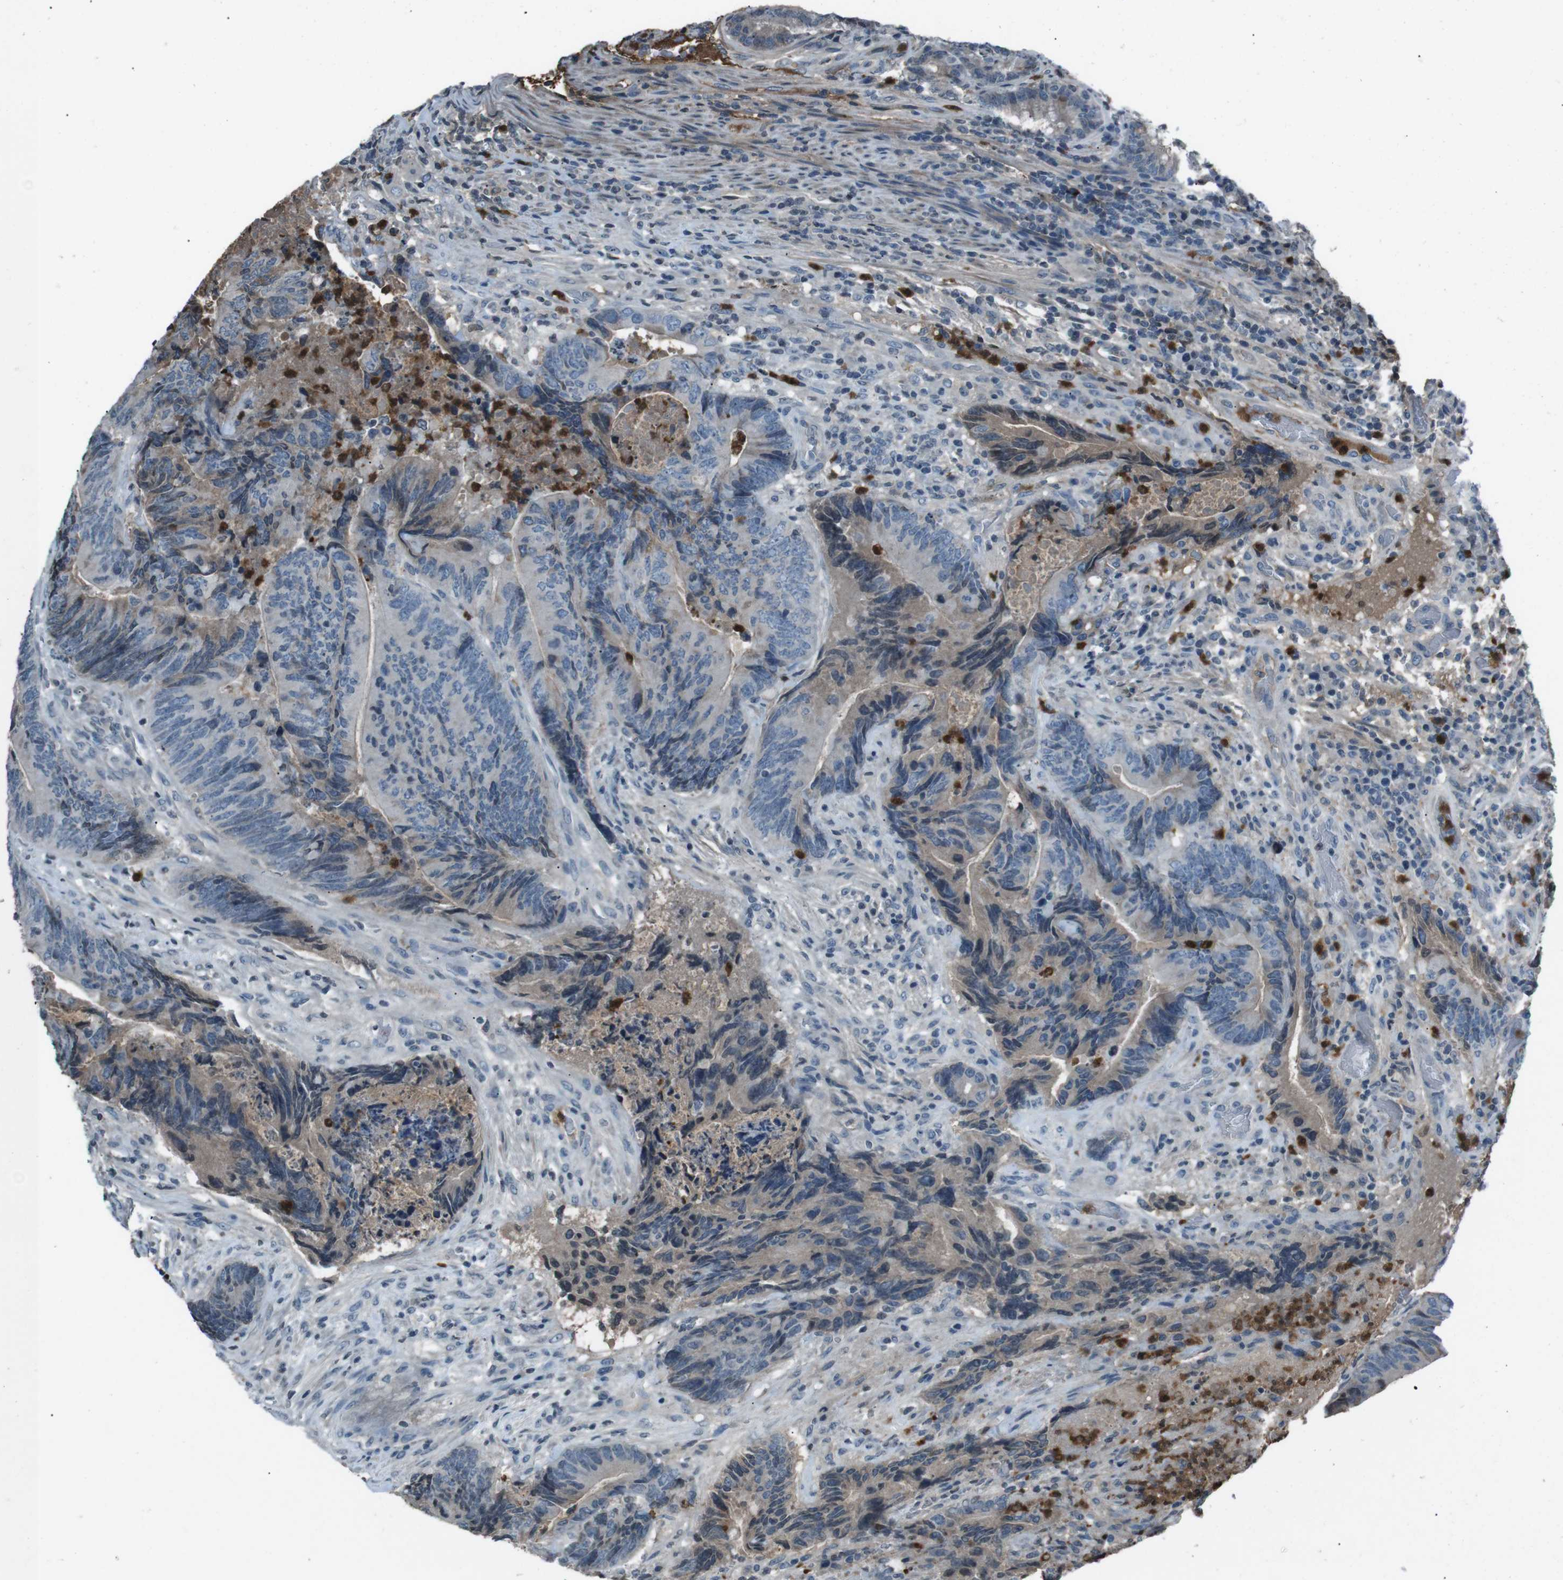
{"staining": {"intensity": "negative", "quantity": "none", "location": "none"}, "tissue": "colorectal cancer", "cell_type": "Tumor cells", "image_type": "cancer", "snomed": [{"axis": "morphology", "description": "Normal tissue, NOS"}, {"axis": "morphology", "description": "Adenocarcinoma, NOS"}, {"axis": "topography", "description": "Colon"}], "caption": "IHC histopathology image of neoplastic tissue: human colorectal cancer (adenocarcinoma) stained with DAB shows no significant protein positivity in tumor cells.", "gene": "UGT1A6", "patient": {"sex": "male", "age": 56}}